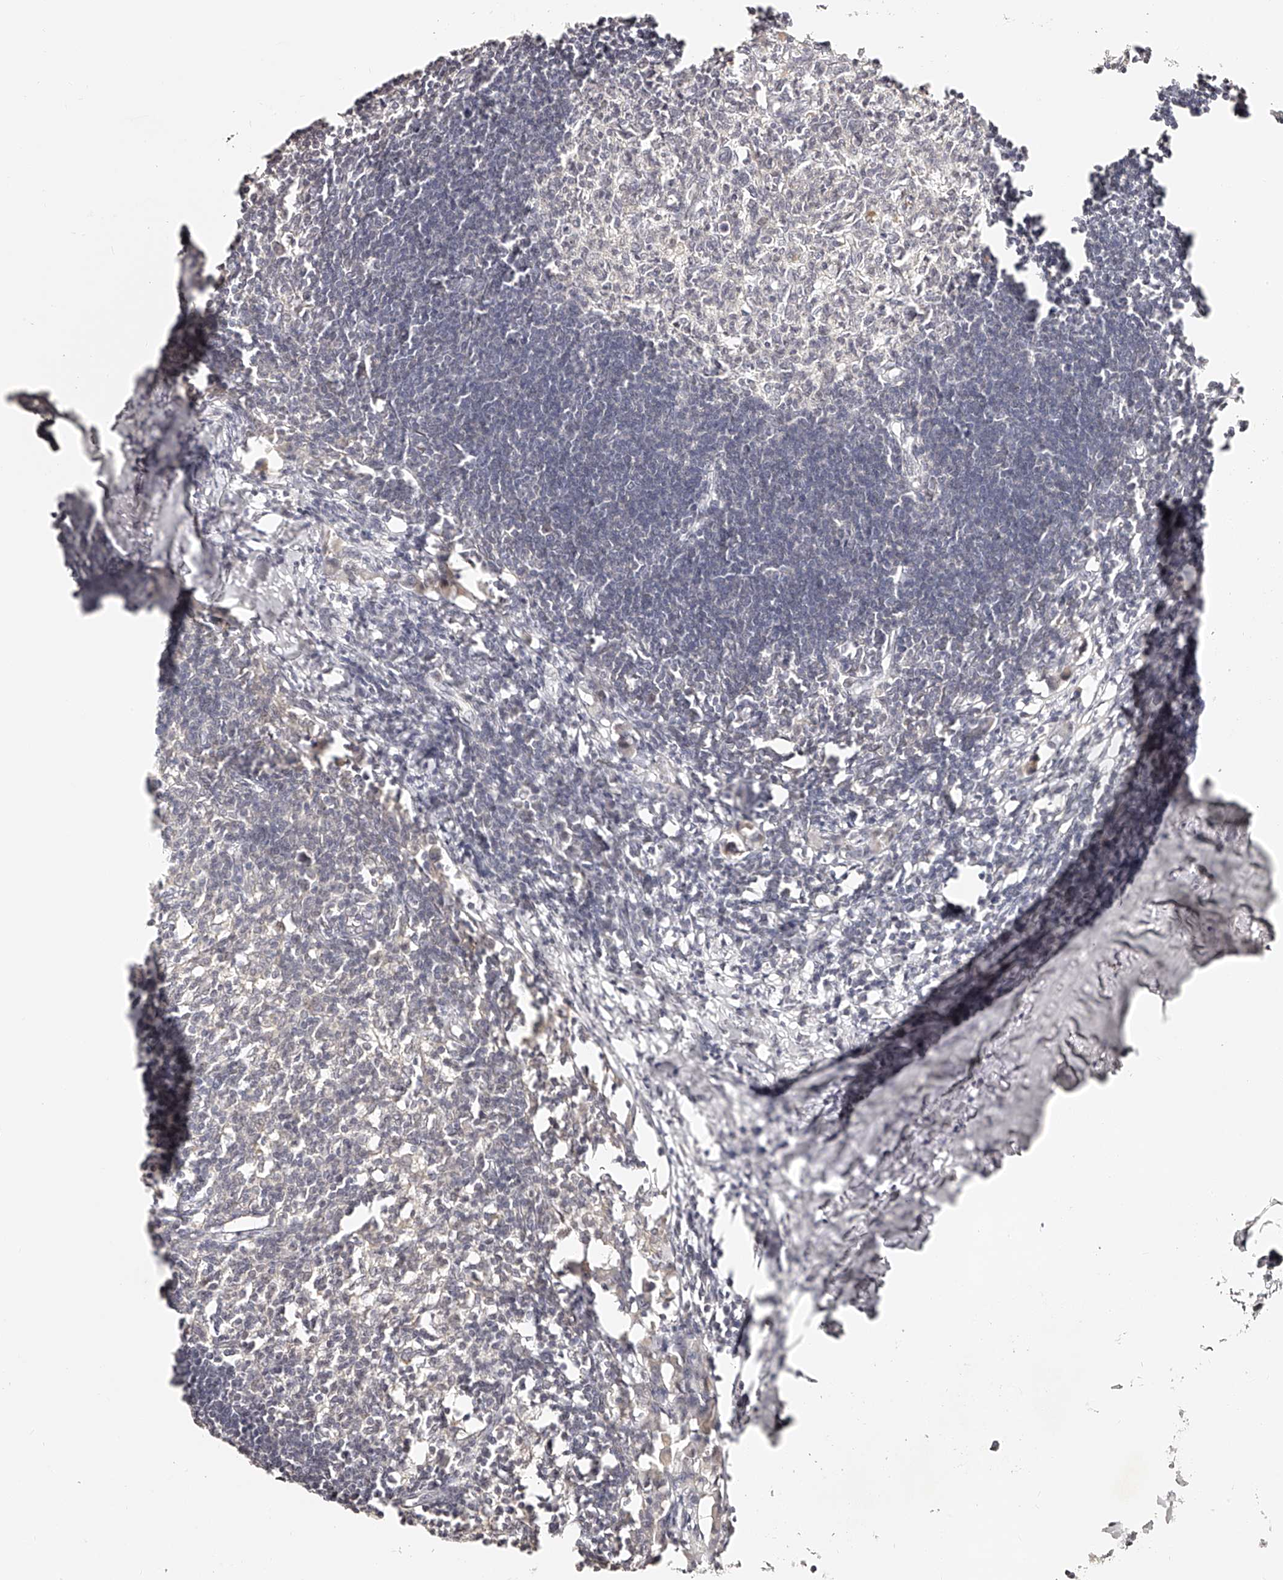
{"staining": {"intensity": "negative", "quantity": "none", "location": "none"}, "tissue": "lymph node", "cell_type": "Germinal center cells", "image_type": "normal", "snomed": [{"axis": "morphology", "description": "Normal tissue, NOS"}, {"axis": "morphology", "description": "Malignant melanoma, Metastatic site"}, {"axis": "topography", "description": "Lymph node"}], "caption": "Normal lymph node was stained to show a protein in brown. There is no significant staining in germinal center cells.", "gene": "ZNF789", "patient": {"sex": "male", "age": 41}}